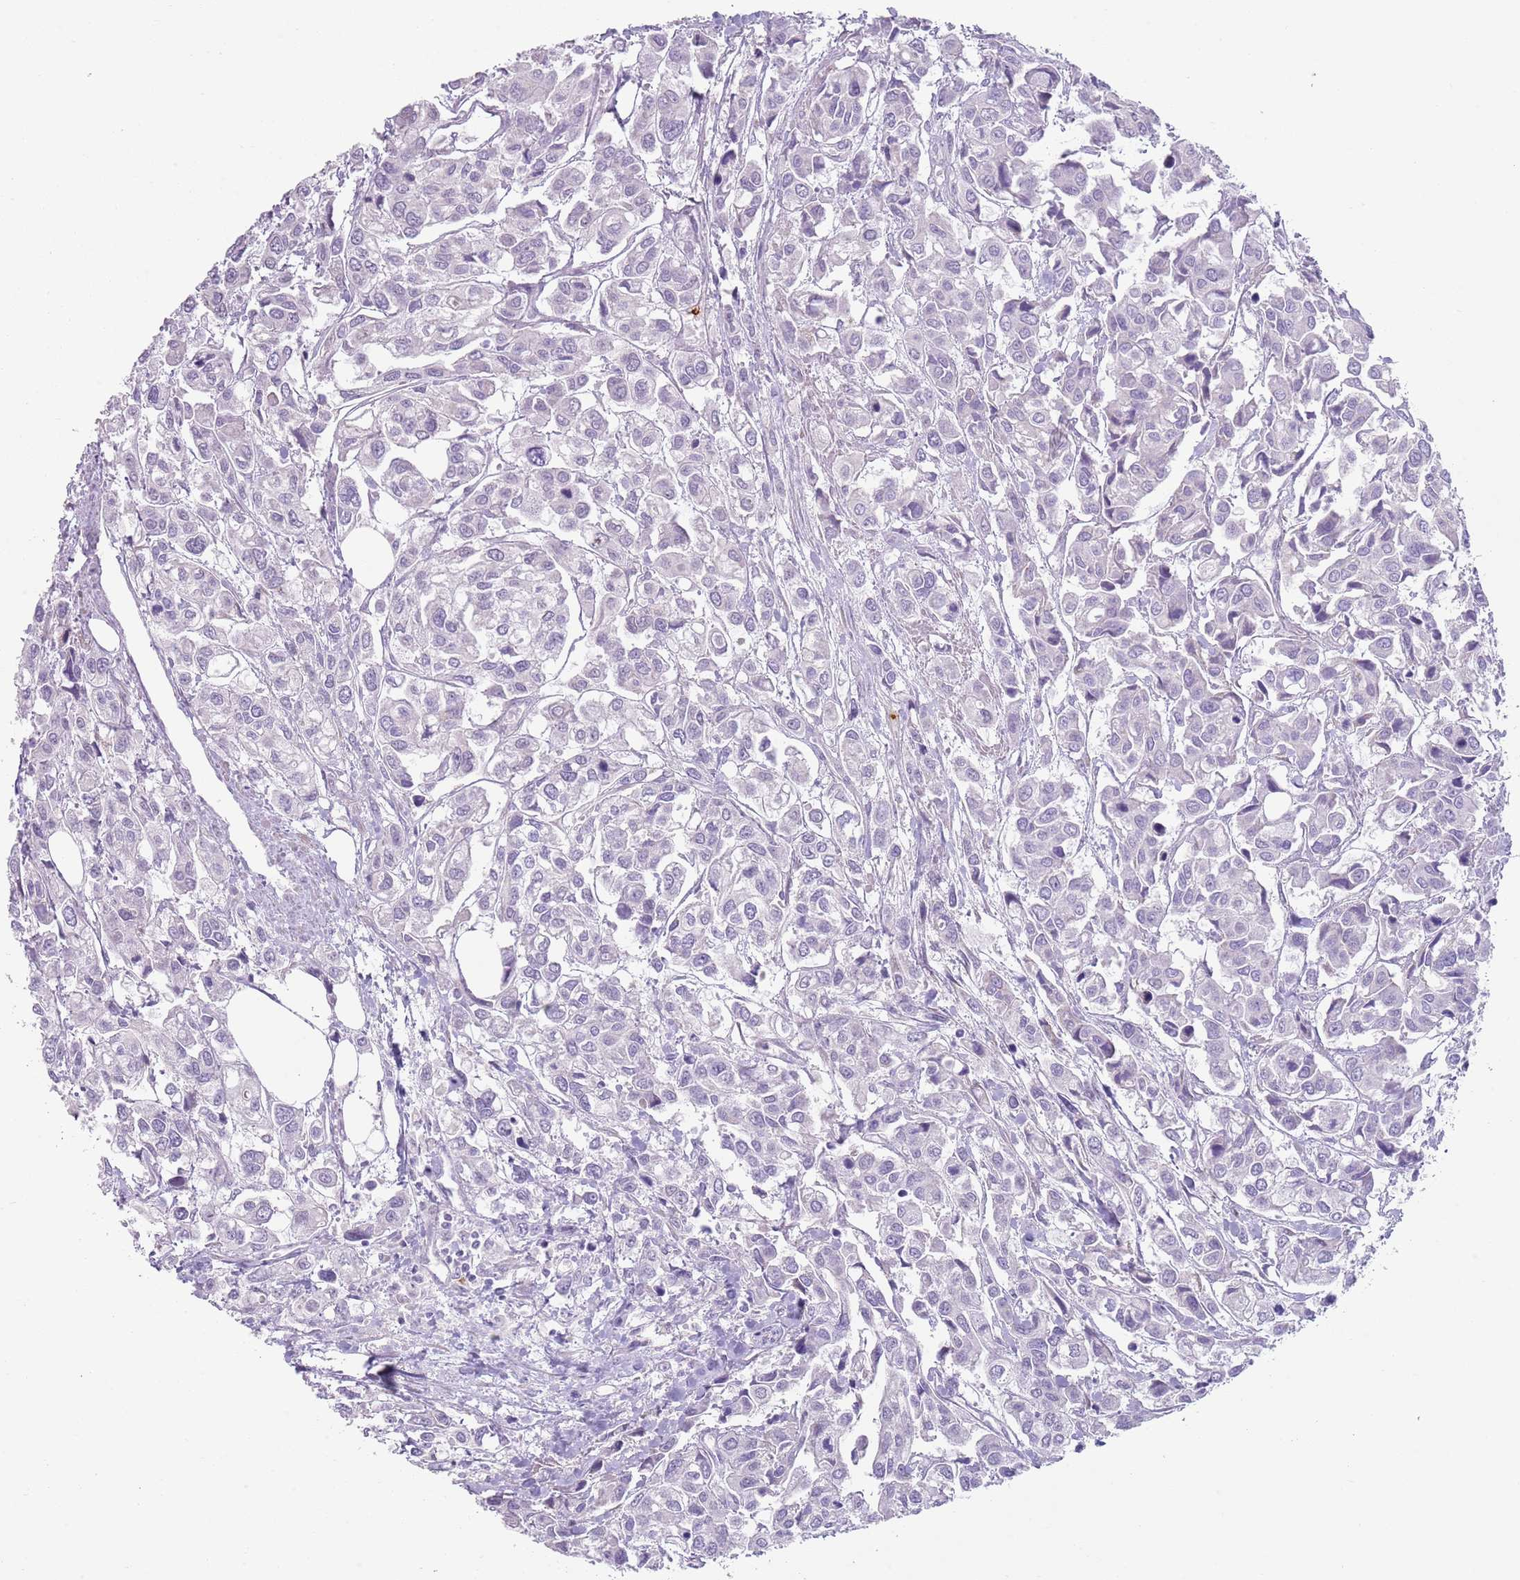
{"staining": {"intensity": "negative", "quantity": "none", "location": "none"}, "tissue": "urothelial cancer", "cell_type": "Tumor cells", "image_type": "cancer", "snomed": [{"axis": "morphology", "description": "Urothelial carcinoma, High grade"}, {"axis": "topography", "description": "Urinary bladder"}], "caption": "This image is of high-grade urothelial carcinoma stained with immunohistochemistry to label a protein in brown with the nuclei are counter-stained blue. There is no staining in tumor cells.", "gene": "CD177", "patient": {"sex": "male", "age": 67}}